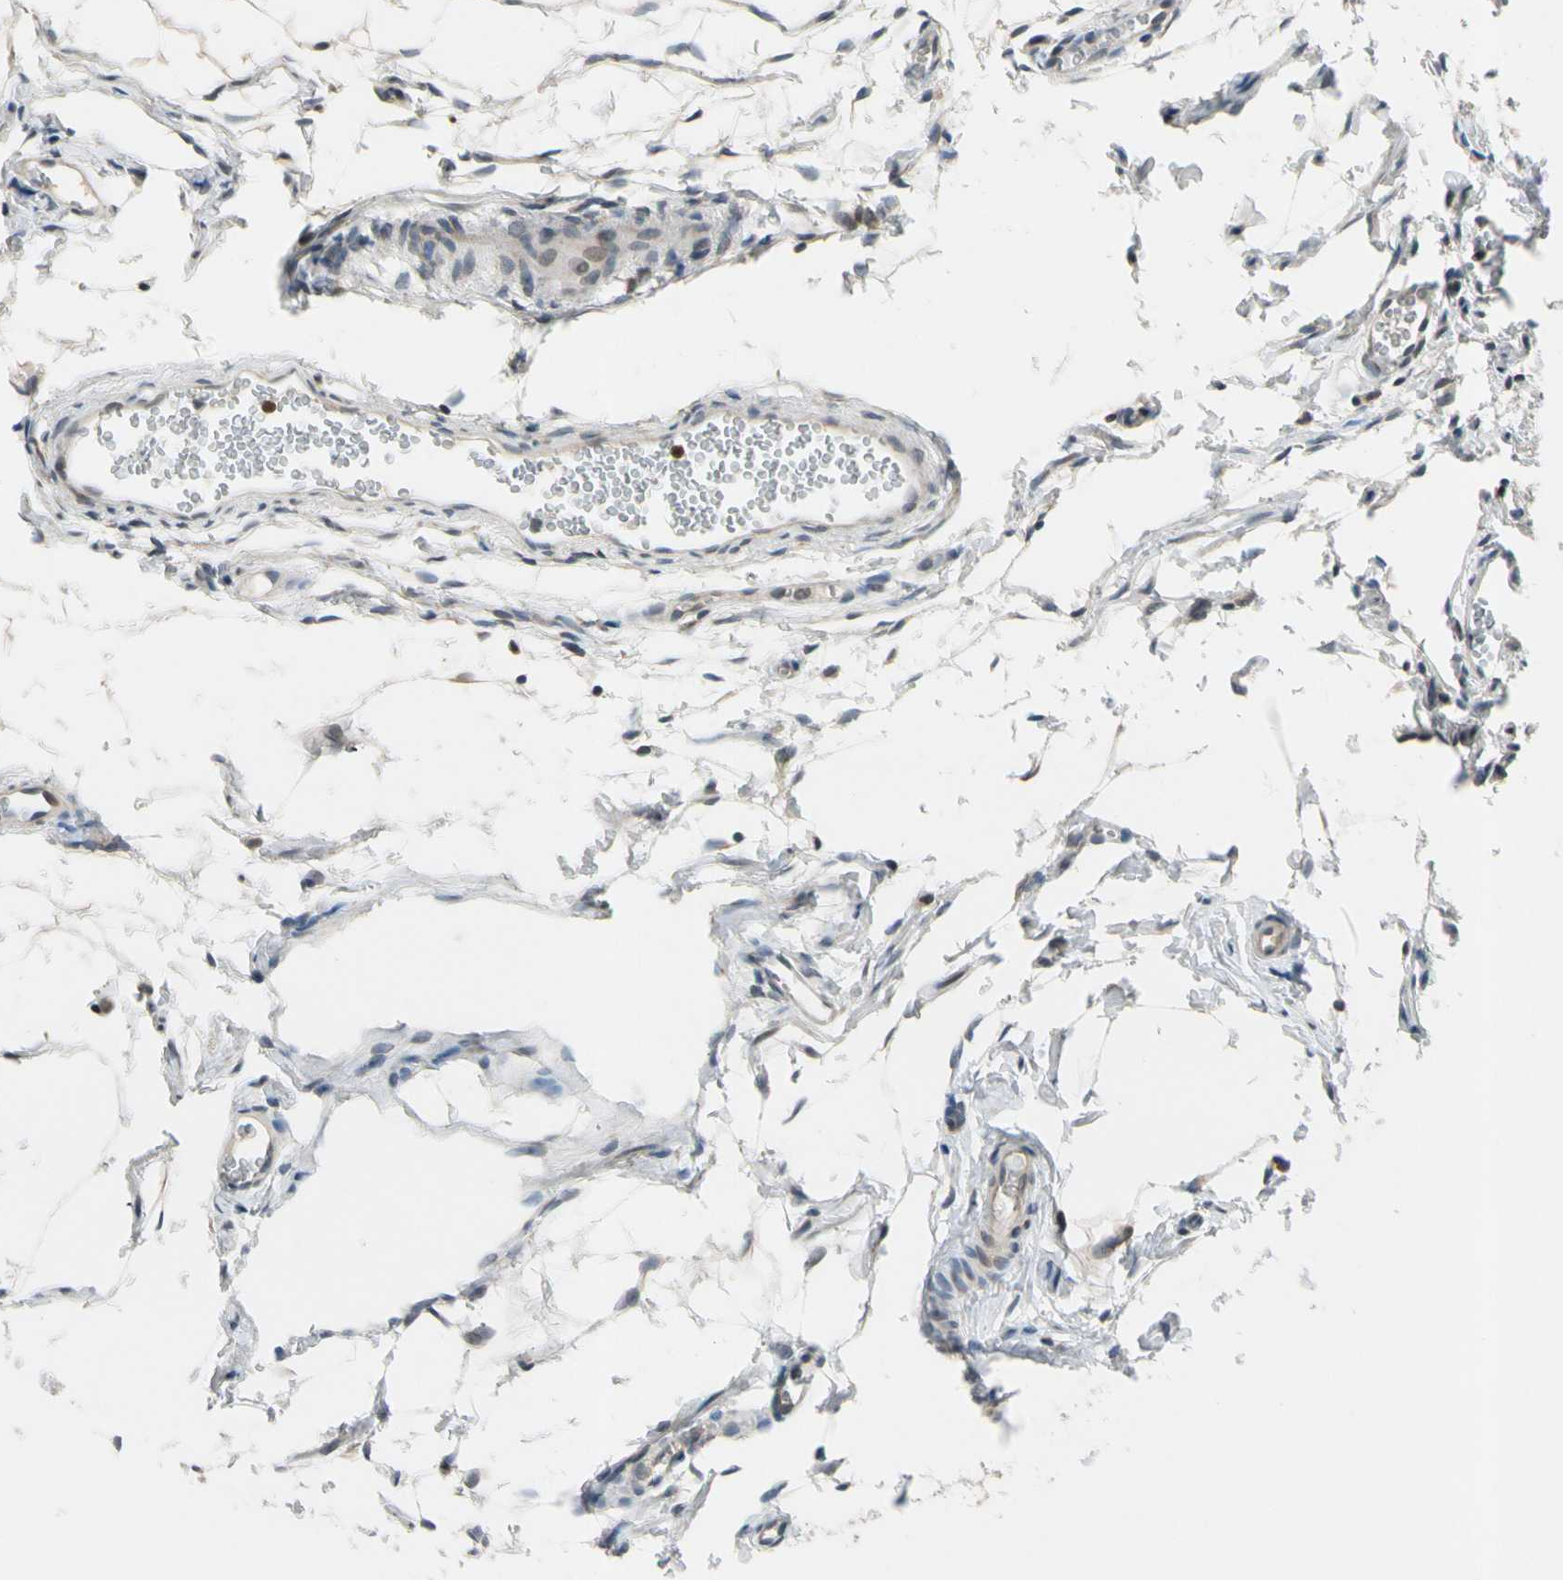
{"staining": {"intensity": "moderate", "quantity": ">75%", "location": "cytoplasmic/membranous"}, "tissue": "fallopian tube", "cell_type": "Glandular cells", "image_type": "normal", "snomed": [{"axis": "morphology", "description": "Normal tissue, NOS"}, {"axis": "topography", "description": "Fallopian tube"}, {"axis": "topography", "description": "Placenta"}], "caption": "Glandular cells show moderate cytoplasmic/membranous expression in about >75% of cells in normal fallopian tube. Nuclei are stained in blue.", "gene": "RPS6KB2", "patient": {"sex": "female", "age": 34}}